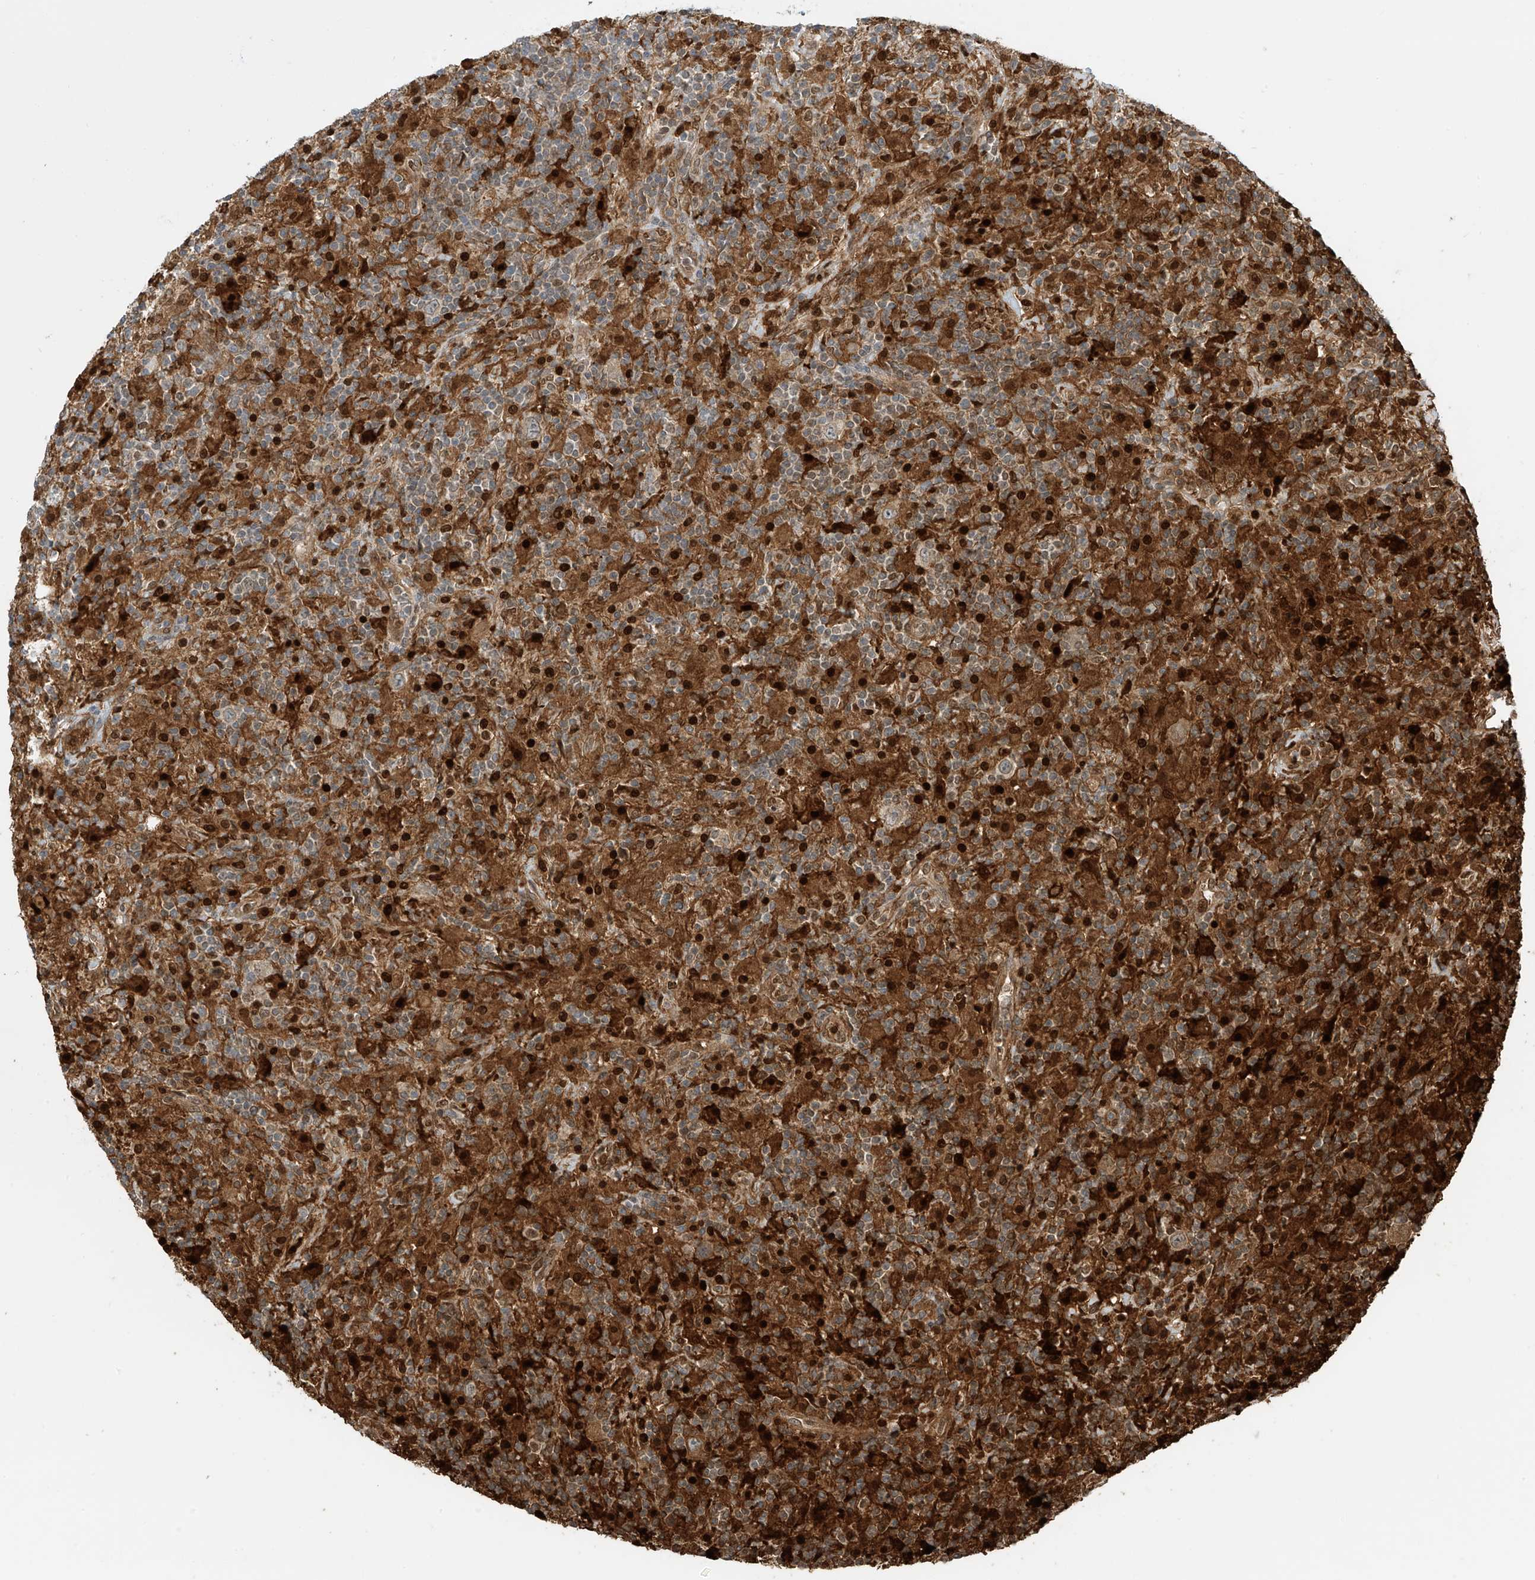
{"staining": {"intensity": "weak", "quantity": "25%-75%", "location": "cytoplasmic/membranous"}, "tissue": "lymphoma", "cell_type": "Tumor cells", "image_type": "cancer", "snomed": [{"axis": "morphology", "description": "Hodgkin's disease, NOS"}, {"axis": "topography", "description": "Lymph node"}], "caption": "Immunohistochemistry of human lymphoma reveals low levels of weak cytoplasmic/membranous positivity in approximately 25%-75% of tumor cells.", "gene": "ATAD2B", "patient": {"sex": "male", "age": 70}}